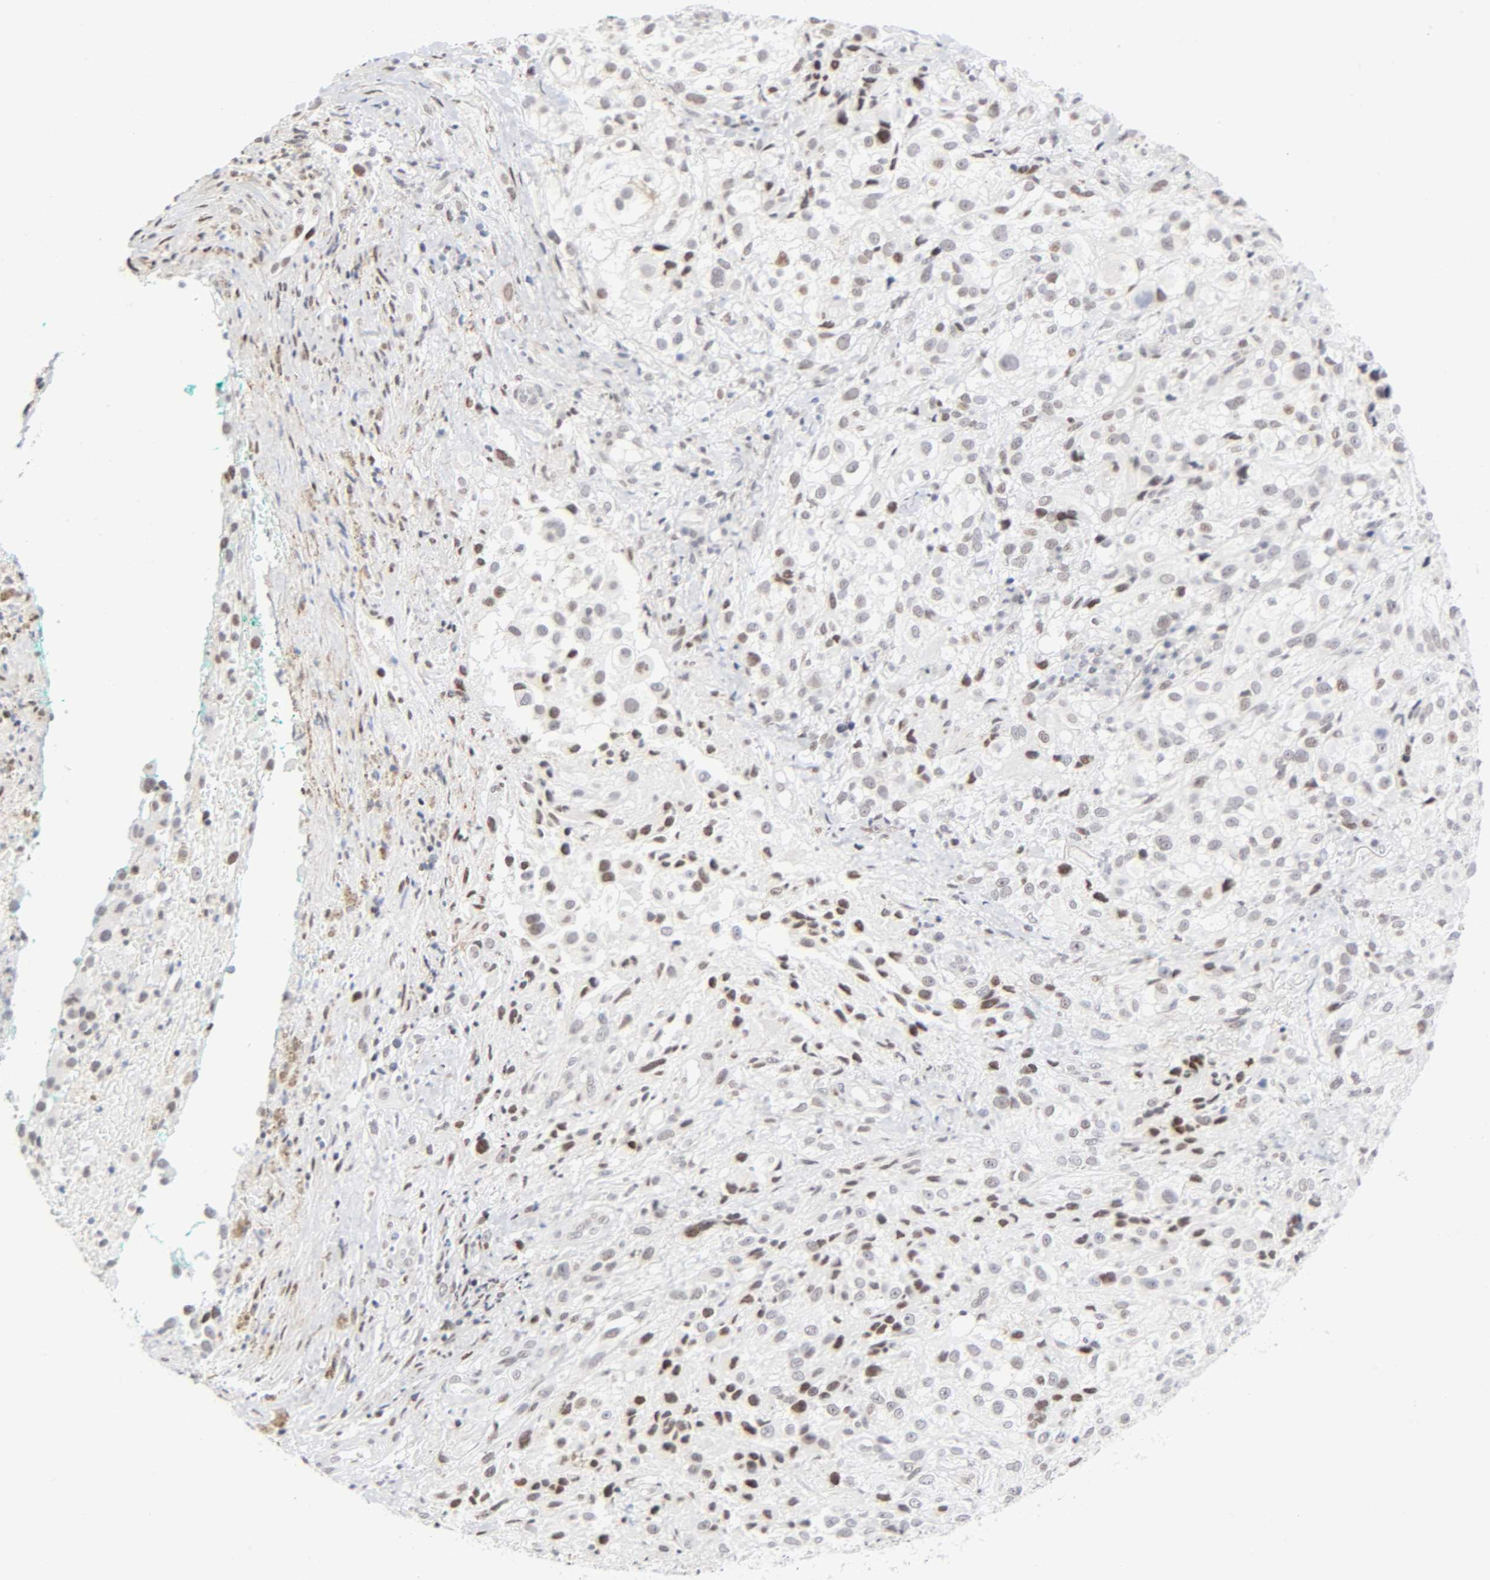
{"staining": {"intensity": "moderate", "quantity": "25%-75%", "location": "nuclear"}, "tissue": "melanoma", "cell_type": "Tumor cells", "image_type": "cancer", "snomed": [{"axis": "morphology", "description": "Necrosis, NOS"}, {"axis": "morphology", "description": "Malignant melanoma, NOS"}, {"axis": "topography", "description": "Skin"}], "caption": "Immunohistochemical staining of melanoma shows medium levels of moderate nuclear protein positivity in about 25%-75% of tumor cells.", "gene": "DIDO1", "patient": {"sex": "female", "age": 87}}